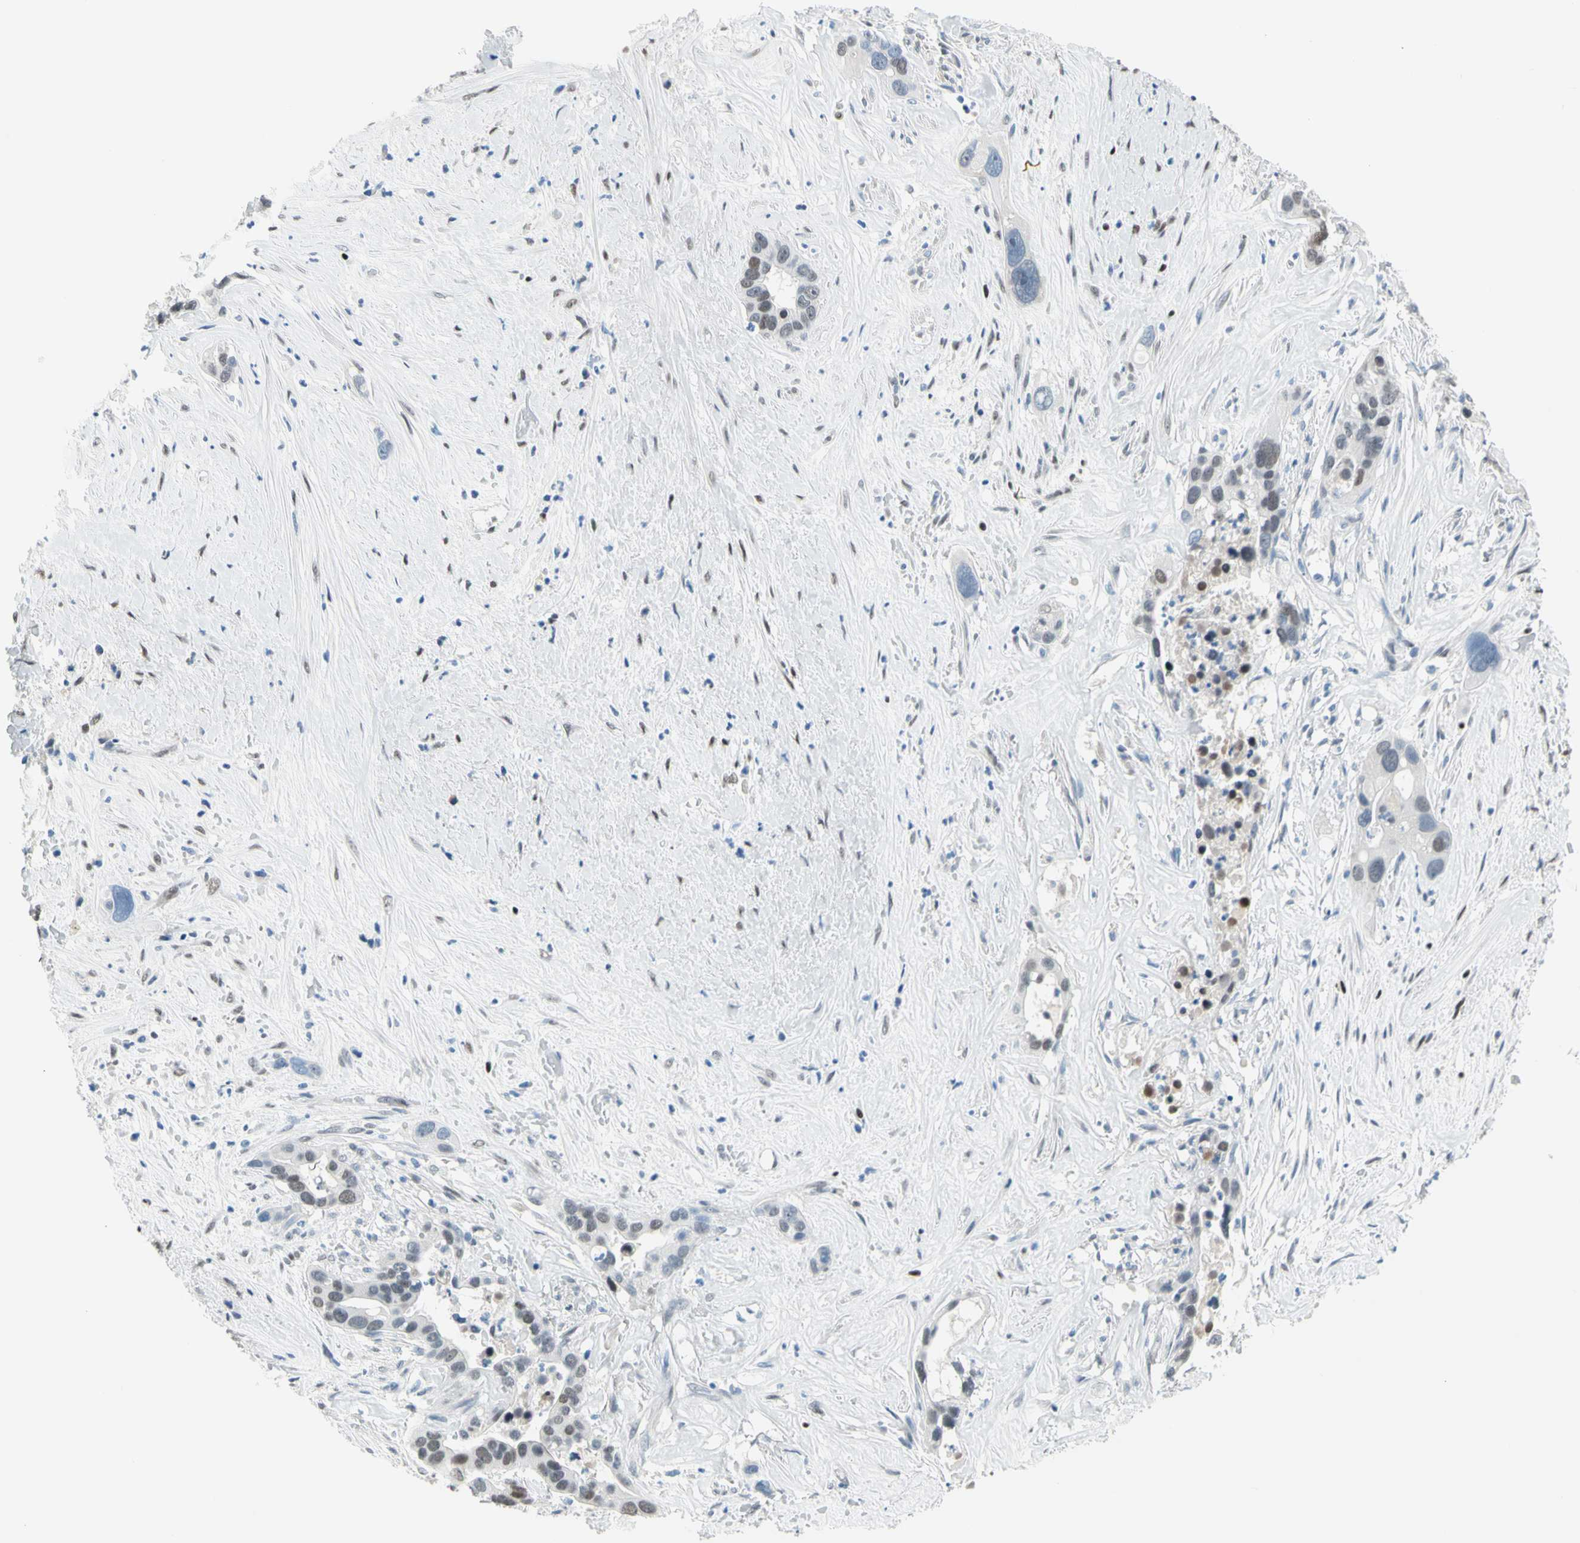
{"staining": {"intensity": "weak", "quantity": "<25%", "location": "nuclear"}, "tissue": "liver cancer", "cell_type": "Tumor cells", "image_type": "cancer", "snomed": [{"axis": "morphology", "description": "Cholangiocarcinoma"}, {"axis": "topography", "description": "Liver"}], "caption": "High magnification brightfield microscopy of liver cancer (cholangiocarcinoma) stained with DAB (brown) and counterstained with hematoxylin (blue): tumor cells show no significant expression.", "gene": "NFIA", "patient": {"sex": "female", "age": 65}}